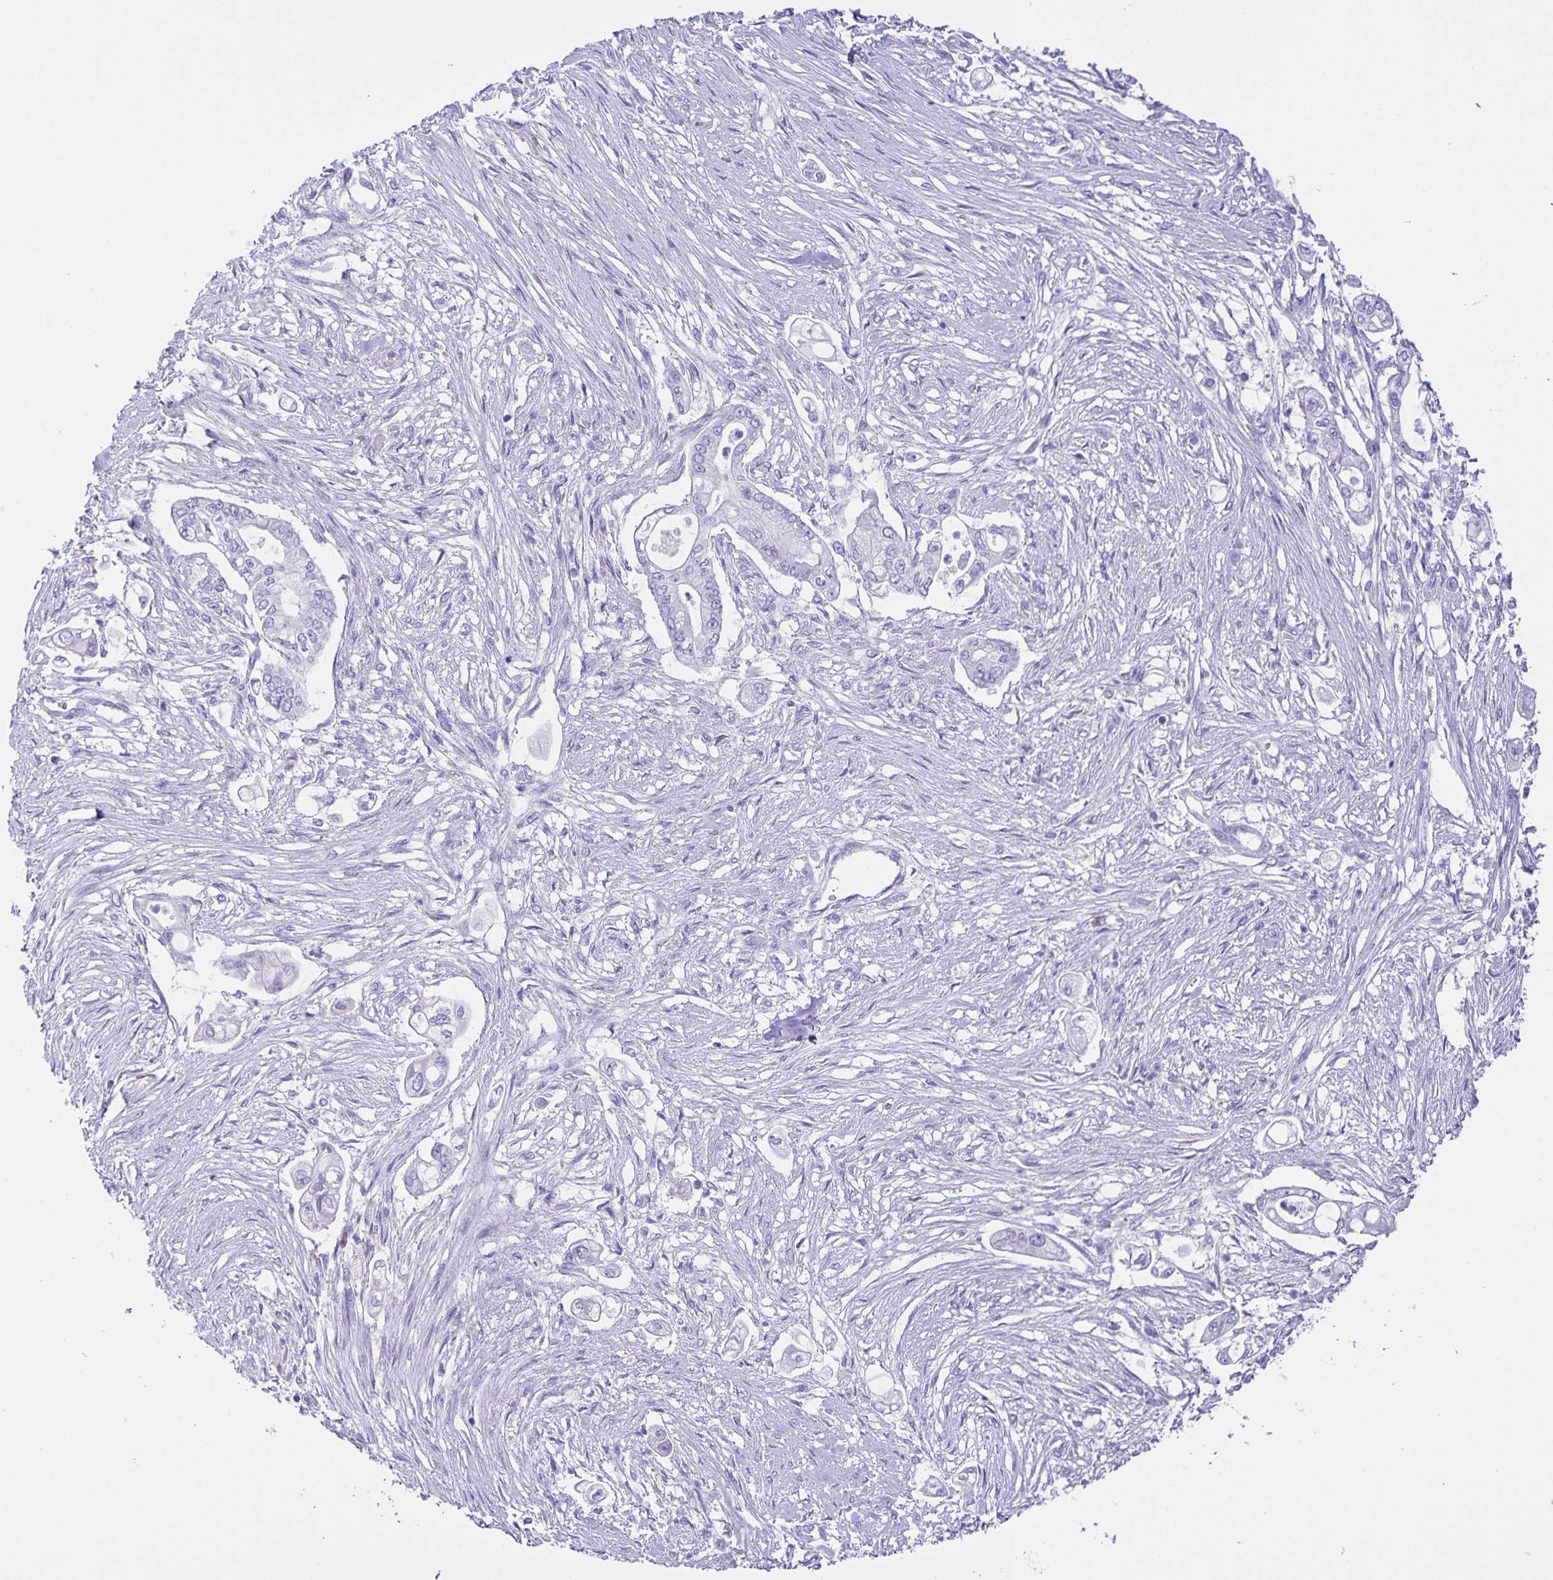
{"staining": {"intensity": "negative", "quantity": "none", "location": "none"}, "tissue": "pancreatic cancer", "cell_type": "Tumor cells", "image_type": "cancer", "snomed": [{"axis": "morphology", "description": "Adenocarcinoma, NOS"}, {"axis": "topography", "description": "Pancreas"}], "caption": "Pancreatic cancer was stained to show a protein in brown. There is no significant expression in tumor cells. (DAB (3,3'-diaminobenzidine) immunohistochemistry (IHC), high magnification).", "gene": "UBQLN3", "patient": {"sex": "female", "age": 69}}